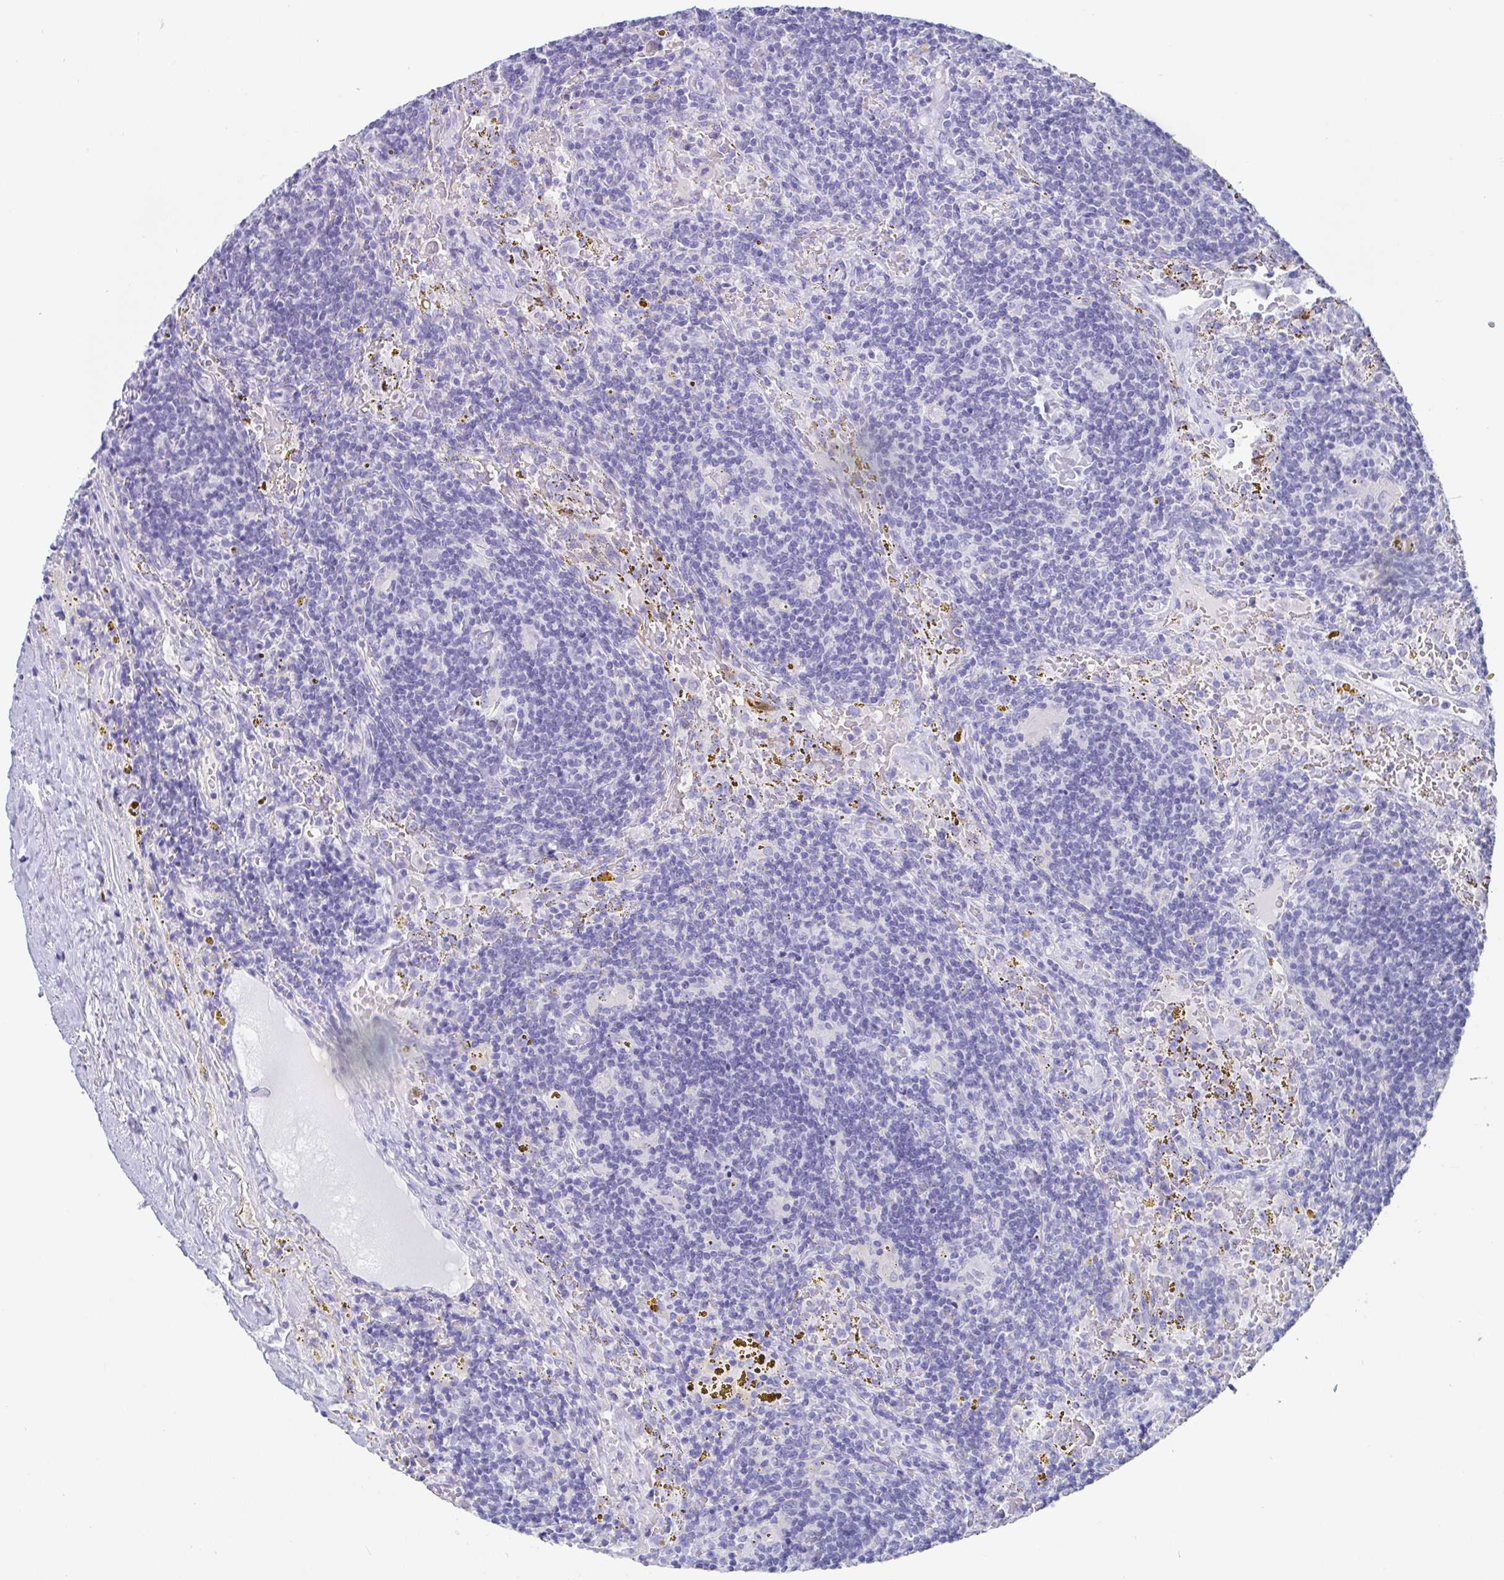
{"staining": {"intensity": "negative", "quantity": "none", "location": "none"}, "tissue": "lymphoma", "cell_type": "Tumor cells", "image_type": "cancer", "snomed": [{"axis": "morphology", "description": "Malignant lymphoma, non-Hodgkin's type, Low grade"}, {"axis": "topography", "description": "Spleen"}], "caption": "Low-grade malignant lymphoma, non-Hodgkin's type was stained to show a protein in brown. There is no significant positivity in tumor cells. The staining is performed using DAB brown chromogen with nuclei counter-stained in using hematoxylin.", "gene": "SCGN", "patient": {"sex": "female", "age": 70}}